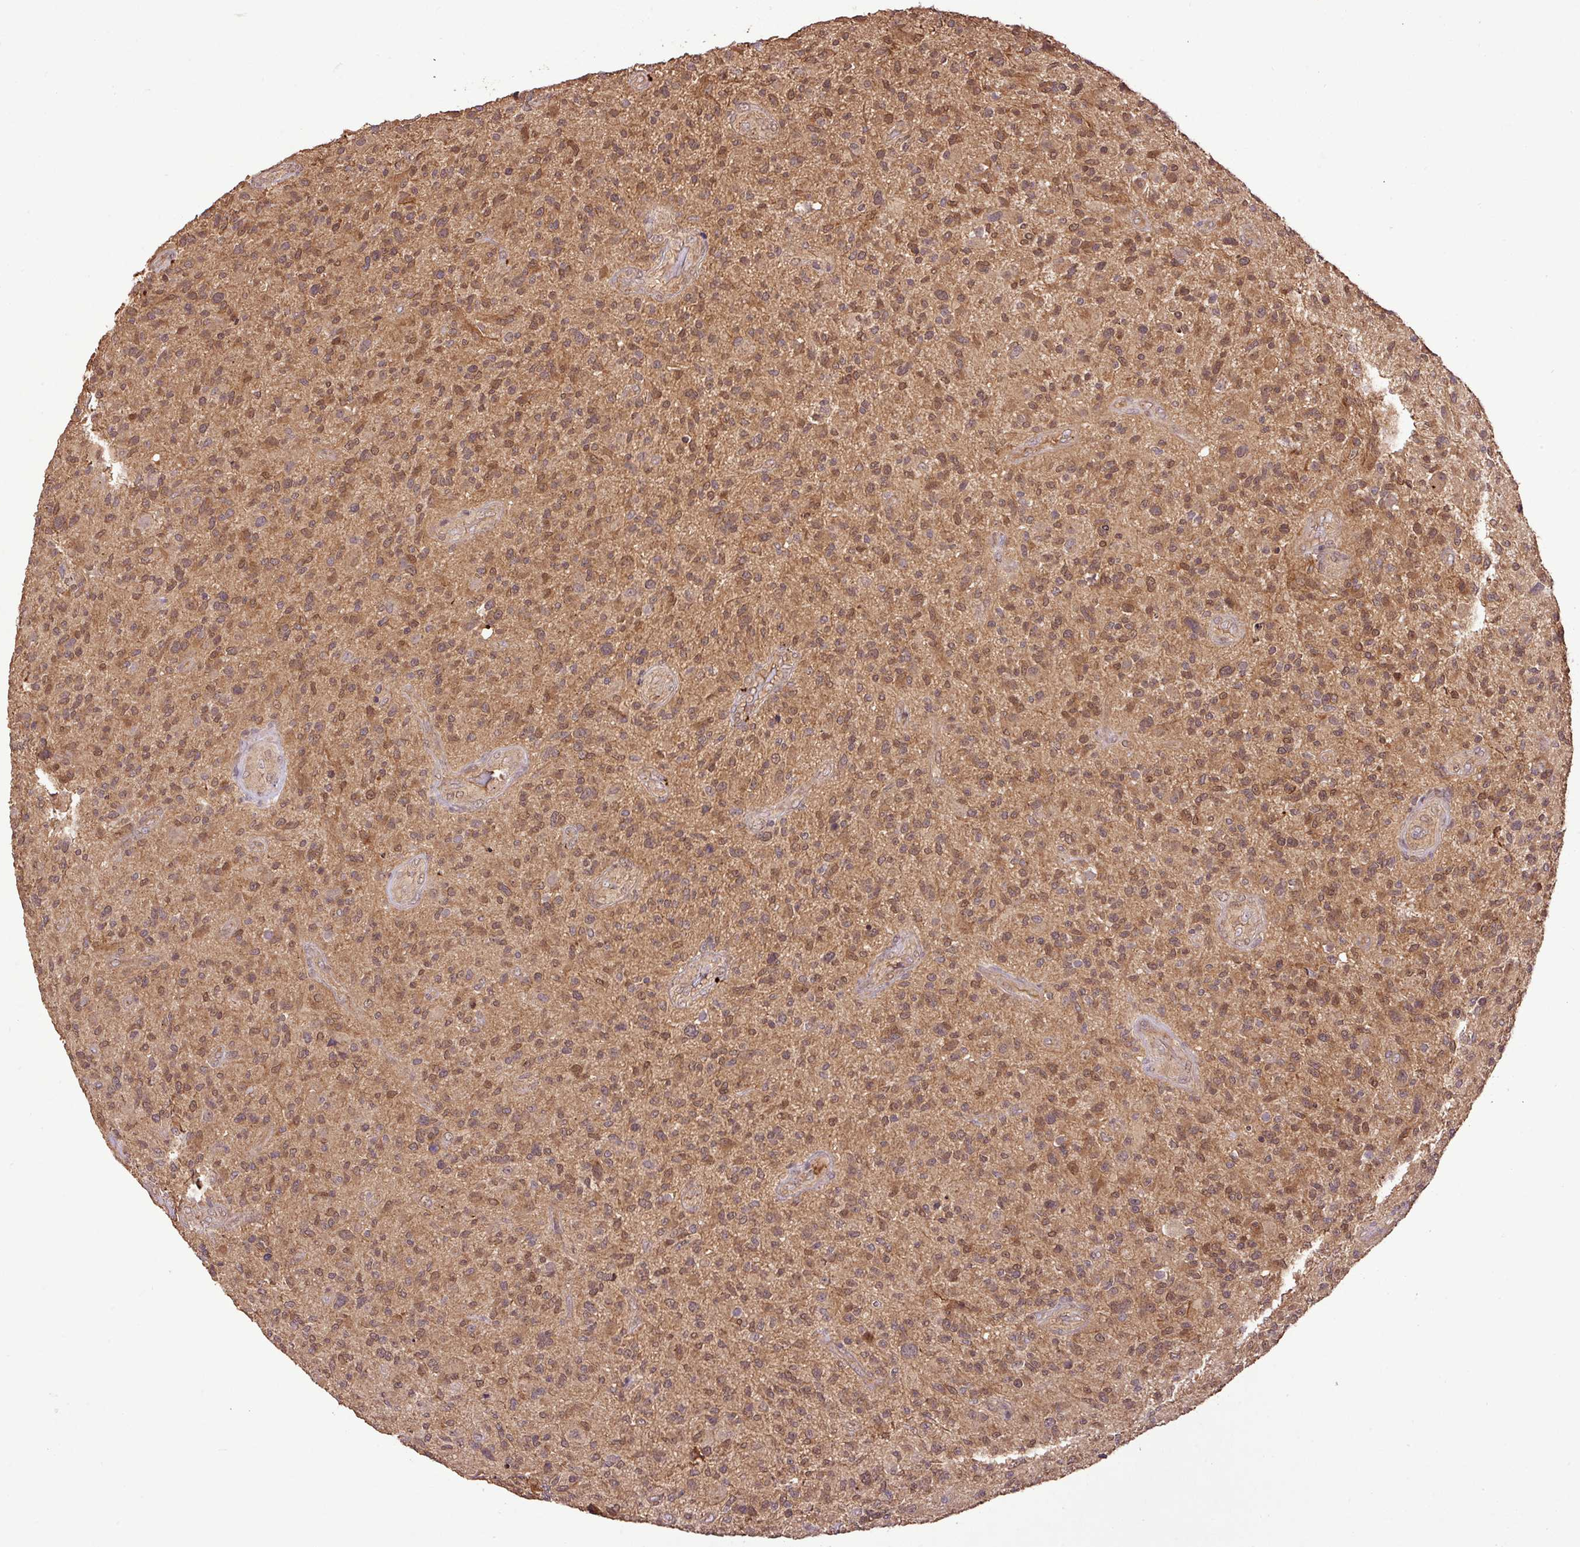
{"staining": {"intensity": "moderate", "quantity": ">75%", "location": "cytoplasmic/membranous,nuclear"}, "tissue": "glioma", "cell_type": "Tumor cells", "image_type": "cancer", "snomed": [{"axis": "morphology", "description": "Glioma, malignant, High grade"}, {"axis": "topography", "description": "Brain"}], "caption": "Protein expression analysis of glioma exhibits moderate cytoplasmic/membranous and nuclear positivity in approximately >75% of tumor cells.", "gene": "FAIM", "patient": {"sex": "male", "age": 47}}